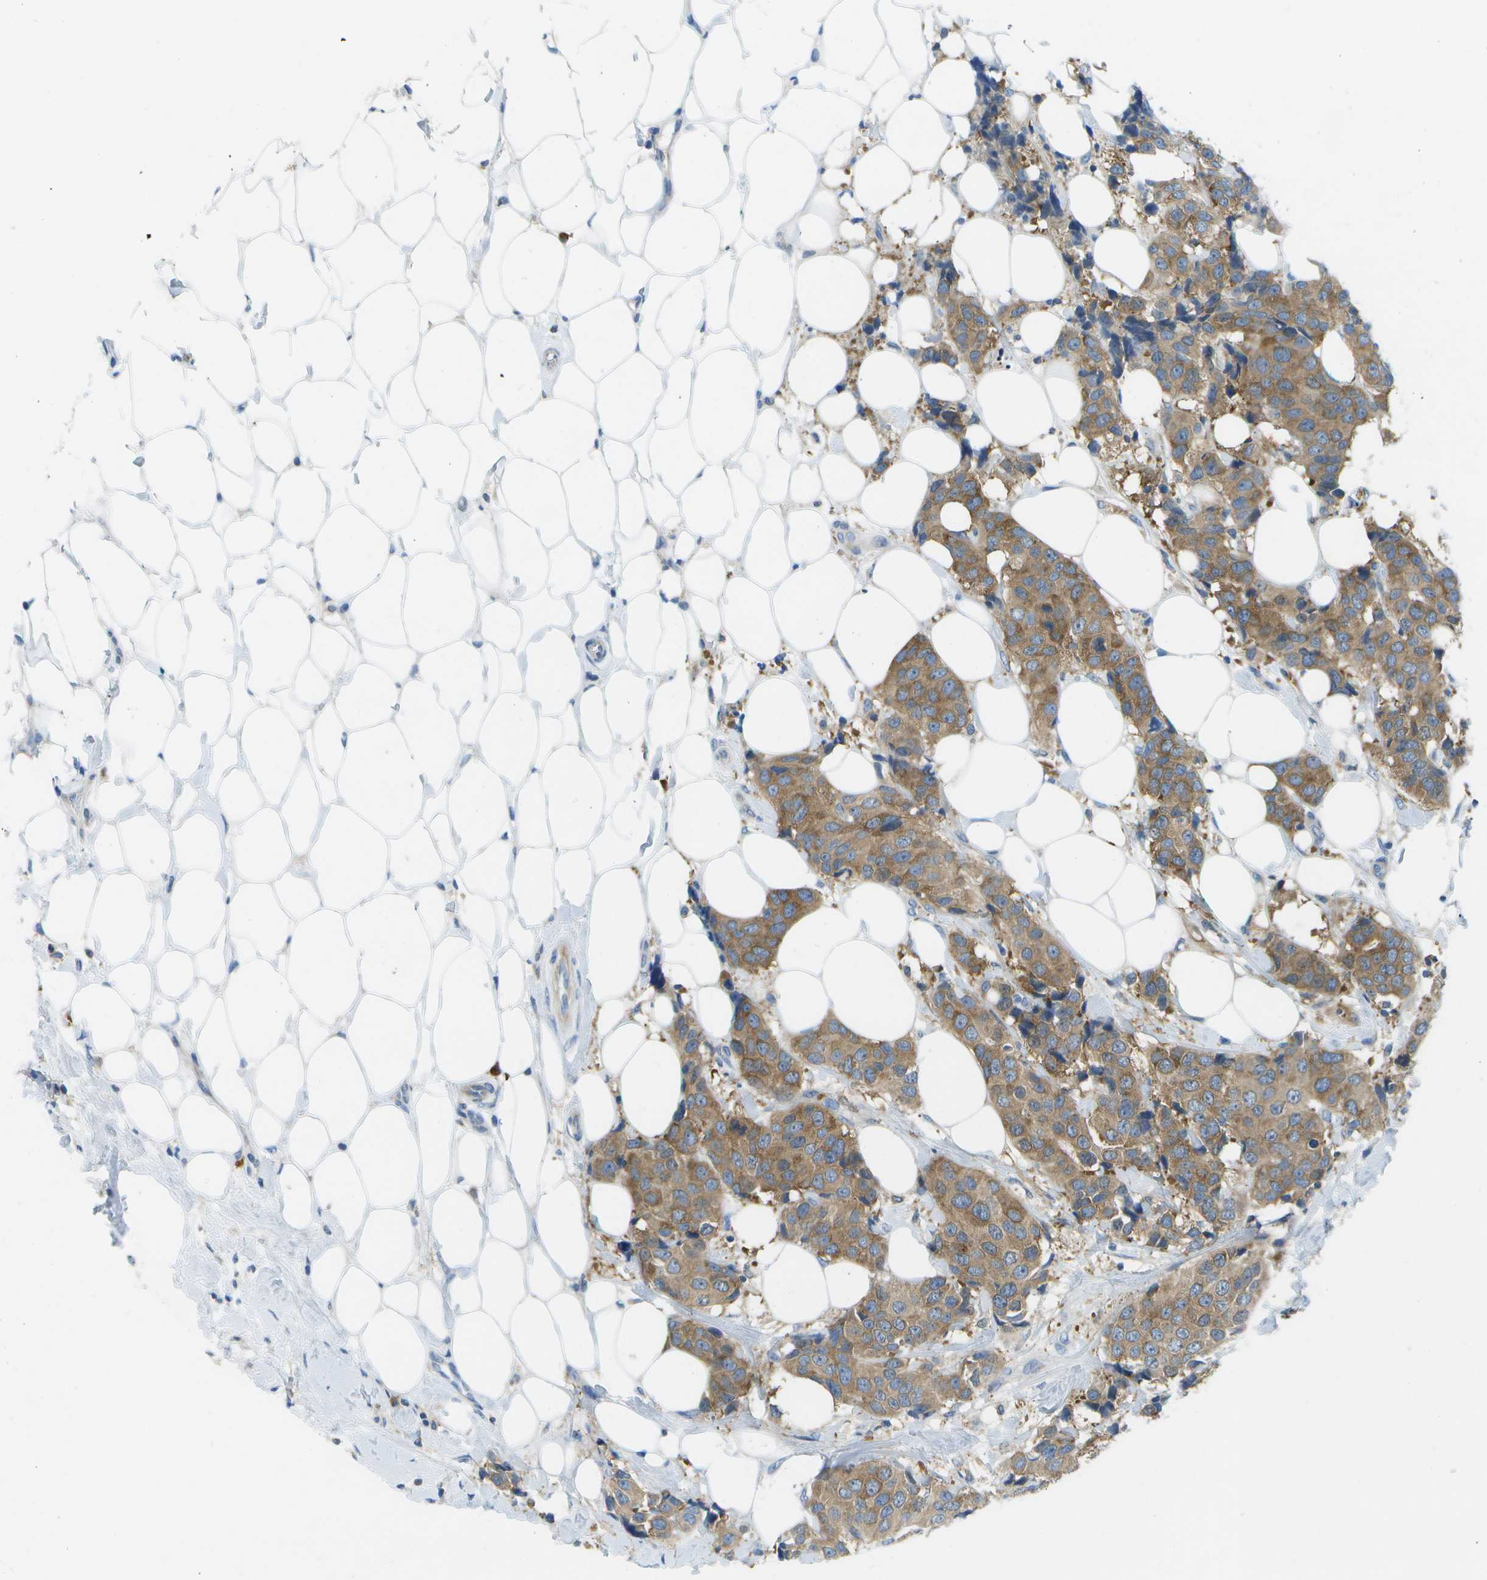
{"staining": {"intensity": "moderate", "quantity": ">75%", "location": "cytoplasmic/membranous"}, "tissue": "breast cancer", "cell_type": "Tumor cells", "image_type": "cancer", "snomed": [{"axis": "morphology", "description": "Normal tissue, NOS"}, {"axis": "morphology", "description": "Duct carcinoma"}, {"axis": "topography", "description": "Breast"}], "caption": "Protein expression analysis of breast cancer reveals moderate cytoplasmic/membranous positivity in approximately >75% of tumor cells.", "gene": "WNK2", "patient": {"sex": "female", "age": 39}}